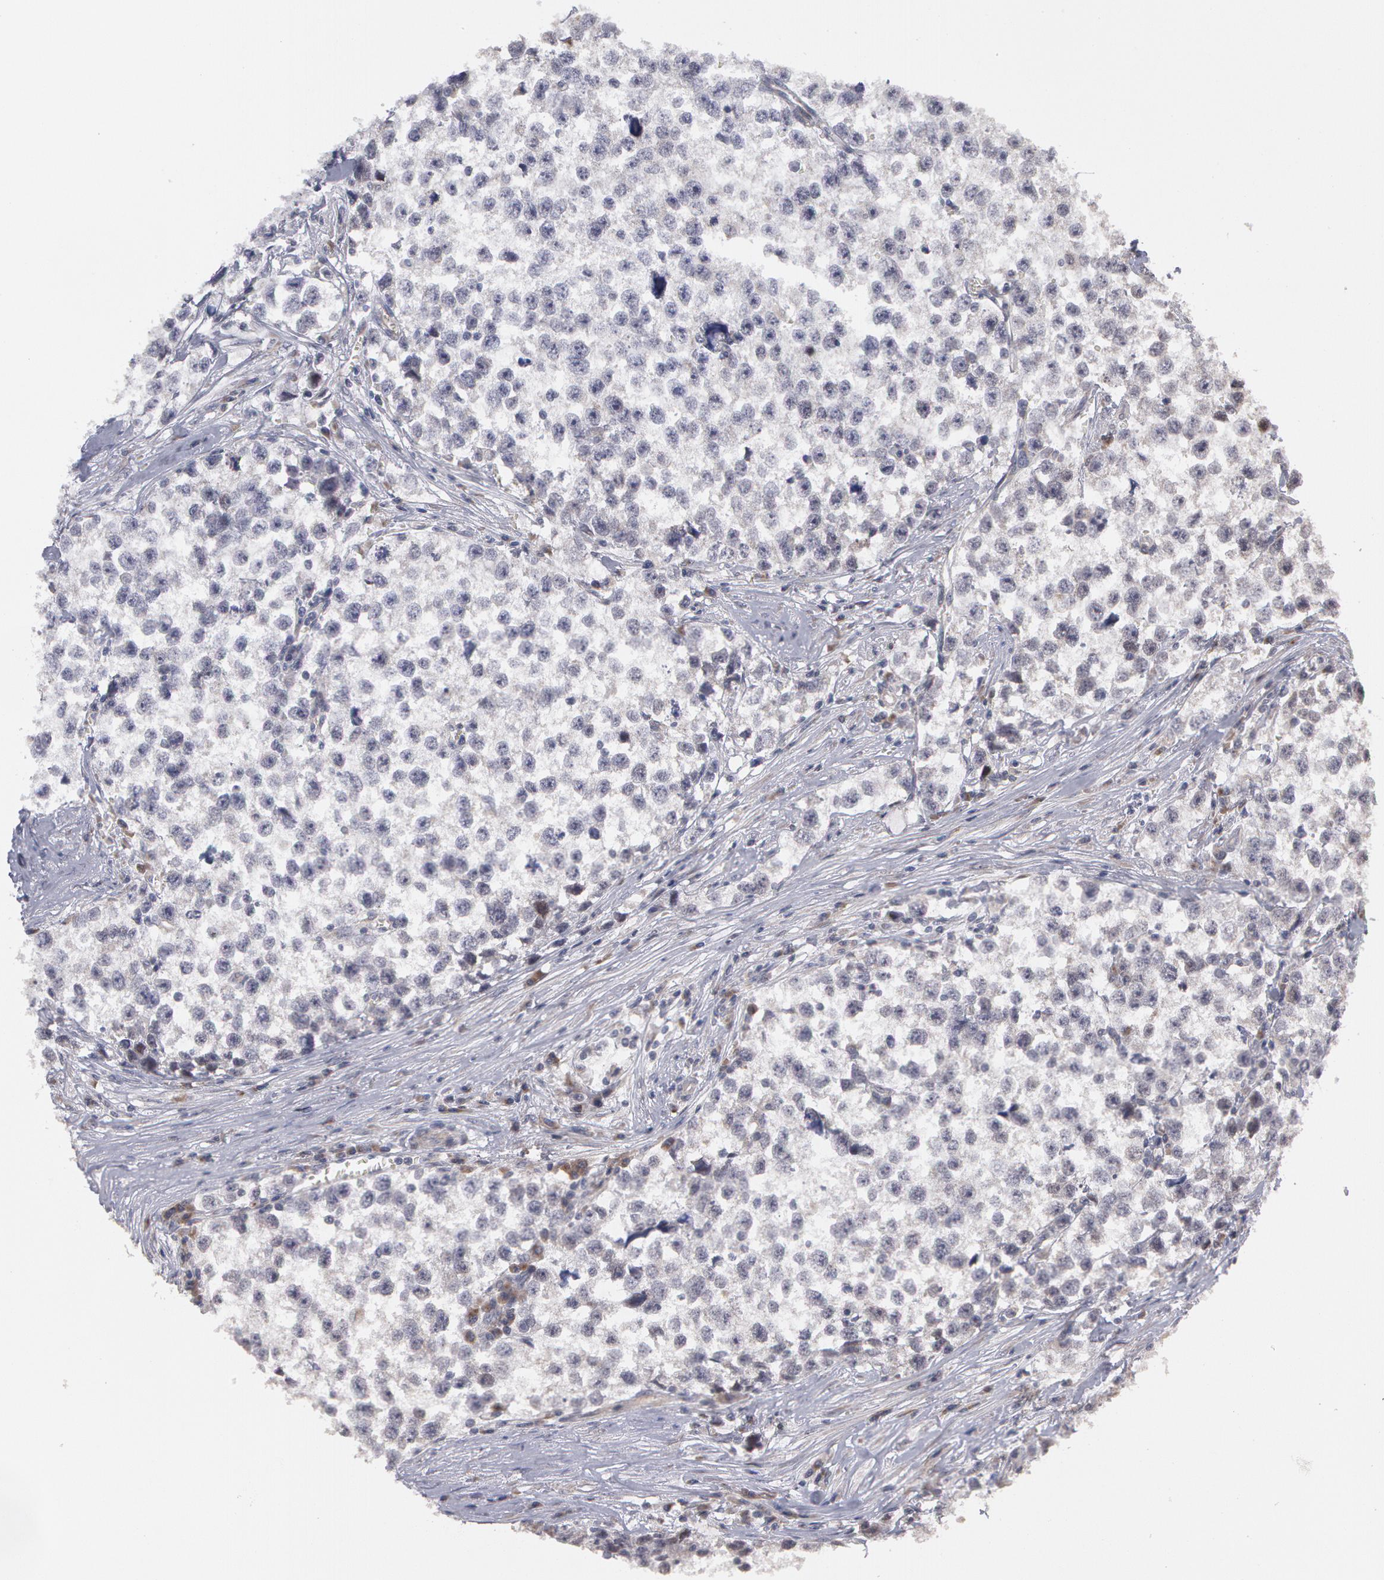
{"staining": {"intensity": "negative", "quantity": "none", "location": "none"}, "tissue": "testis cancer", "cell_type": "Tumor cells", "image_type": "cancer", "snomed": [{"axis": "morphology", "description": "Seminoma, NOS"}, {"axis": "morphology", "description": "Carcinoma, Embryonal, NOS"}, {"axis": "topography", "description": "Testis"}], "caption": "IHC of embryonal carcinoma (testis) exhibits no staining in tumor cells. (DAB IHC, high magnification).", "gene": "STX5", "patient": {"sex": "male", "age": 30}}